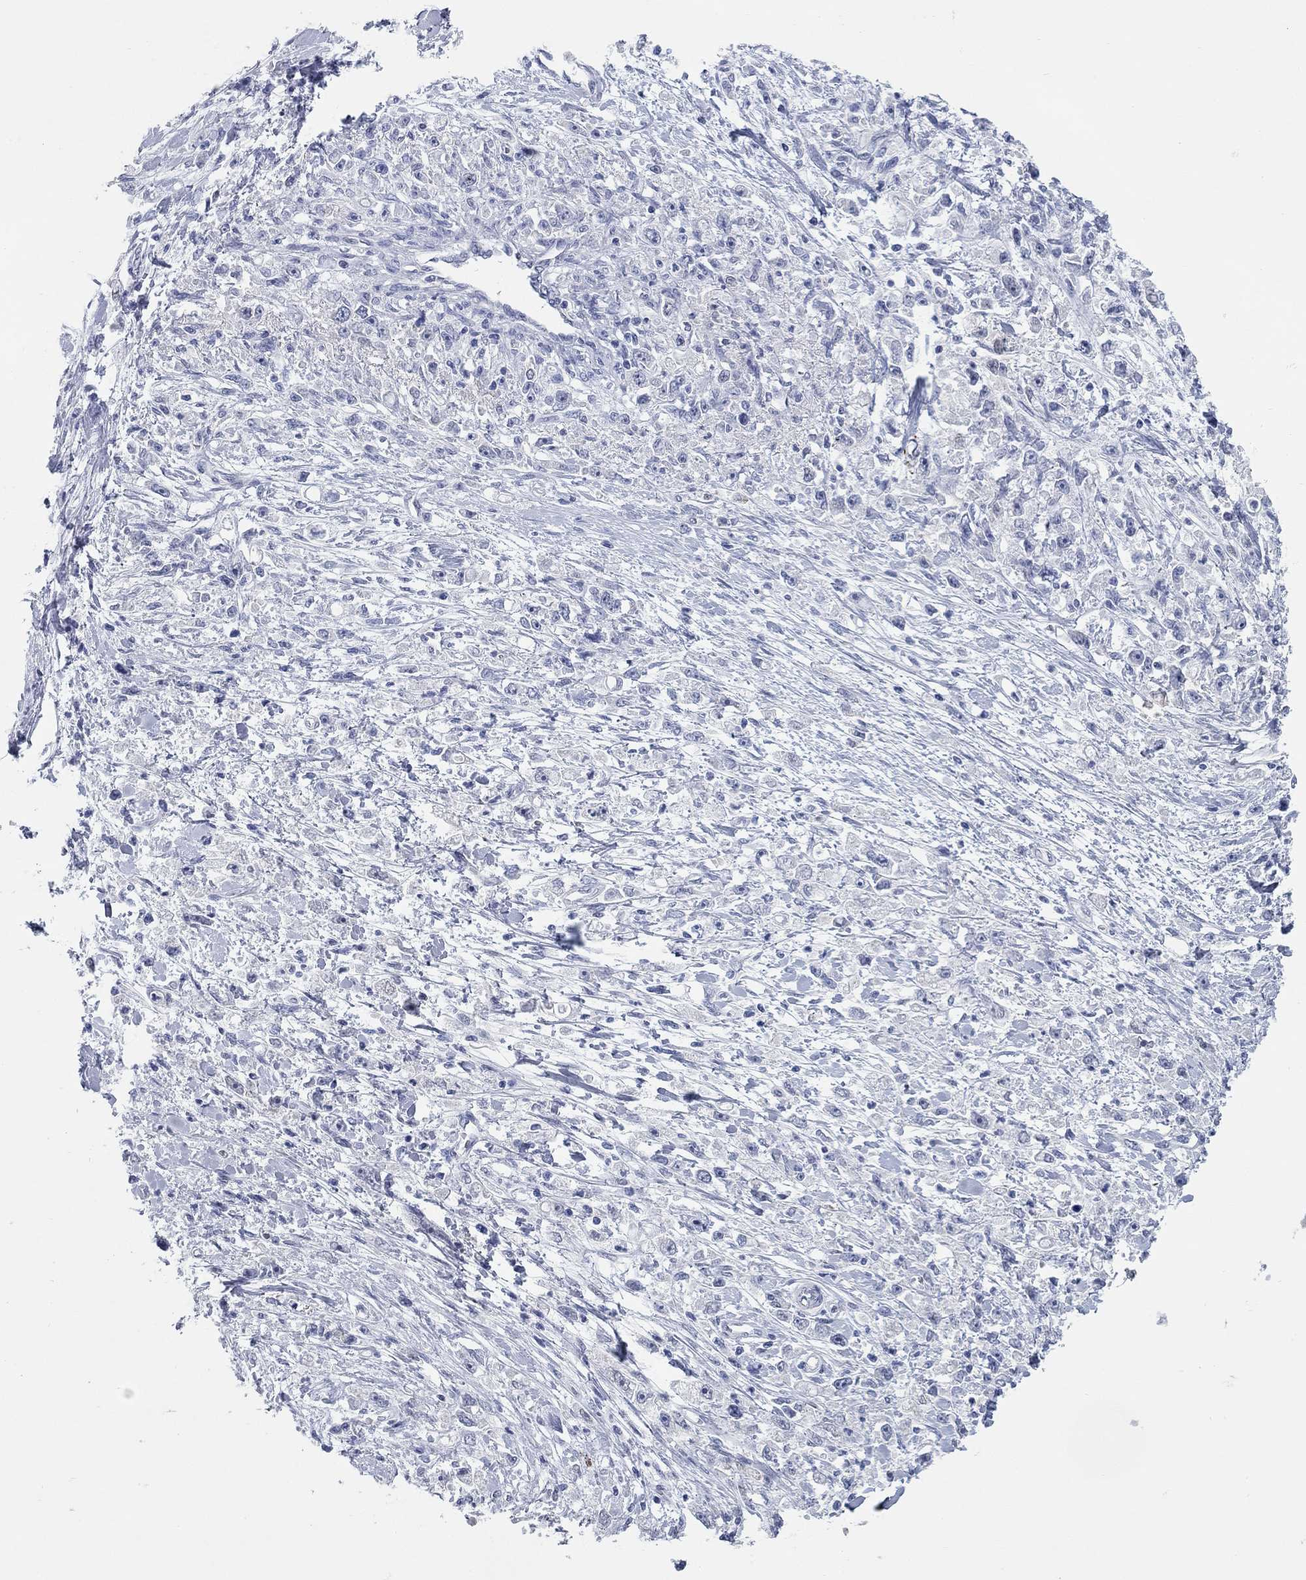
{"staining": {"intensity": "negative", "quantity": "none", "location": "none"}, "tissue": "stomach cancer", "cell_type": "Tumor cells", "image_type": "cancer", "snomed": [{"axis": "morphology", "description": "Adenocarcinoma, NOS"}, {"axis": "topography", "description": "Stomach"}], "caption": "Immunohistochemistry (IHC) of human adenocarcinoma (stomach) displays no expression in tumor cells.", "gene": "WASF3", "patient": {"sex": "female", "age": 59}}